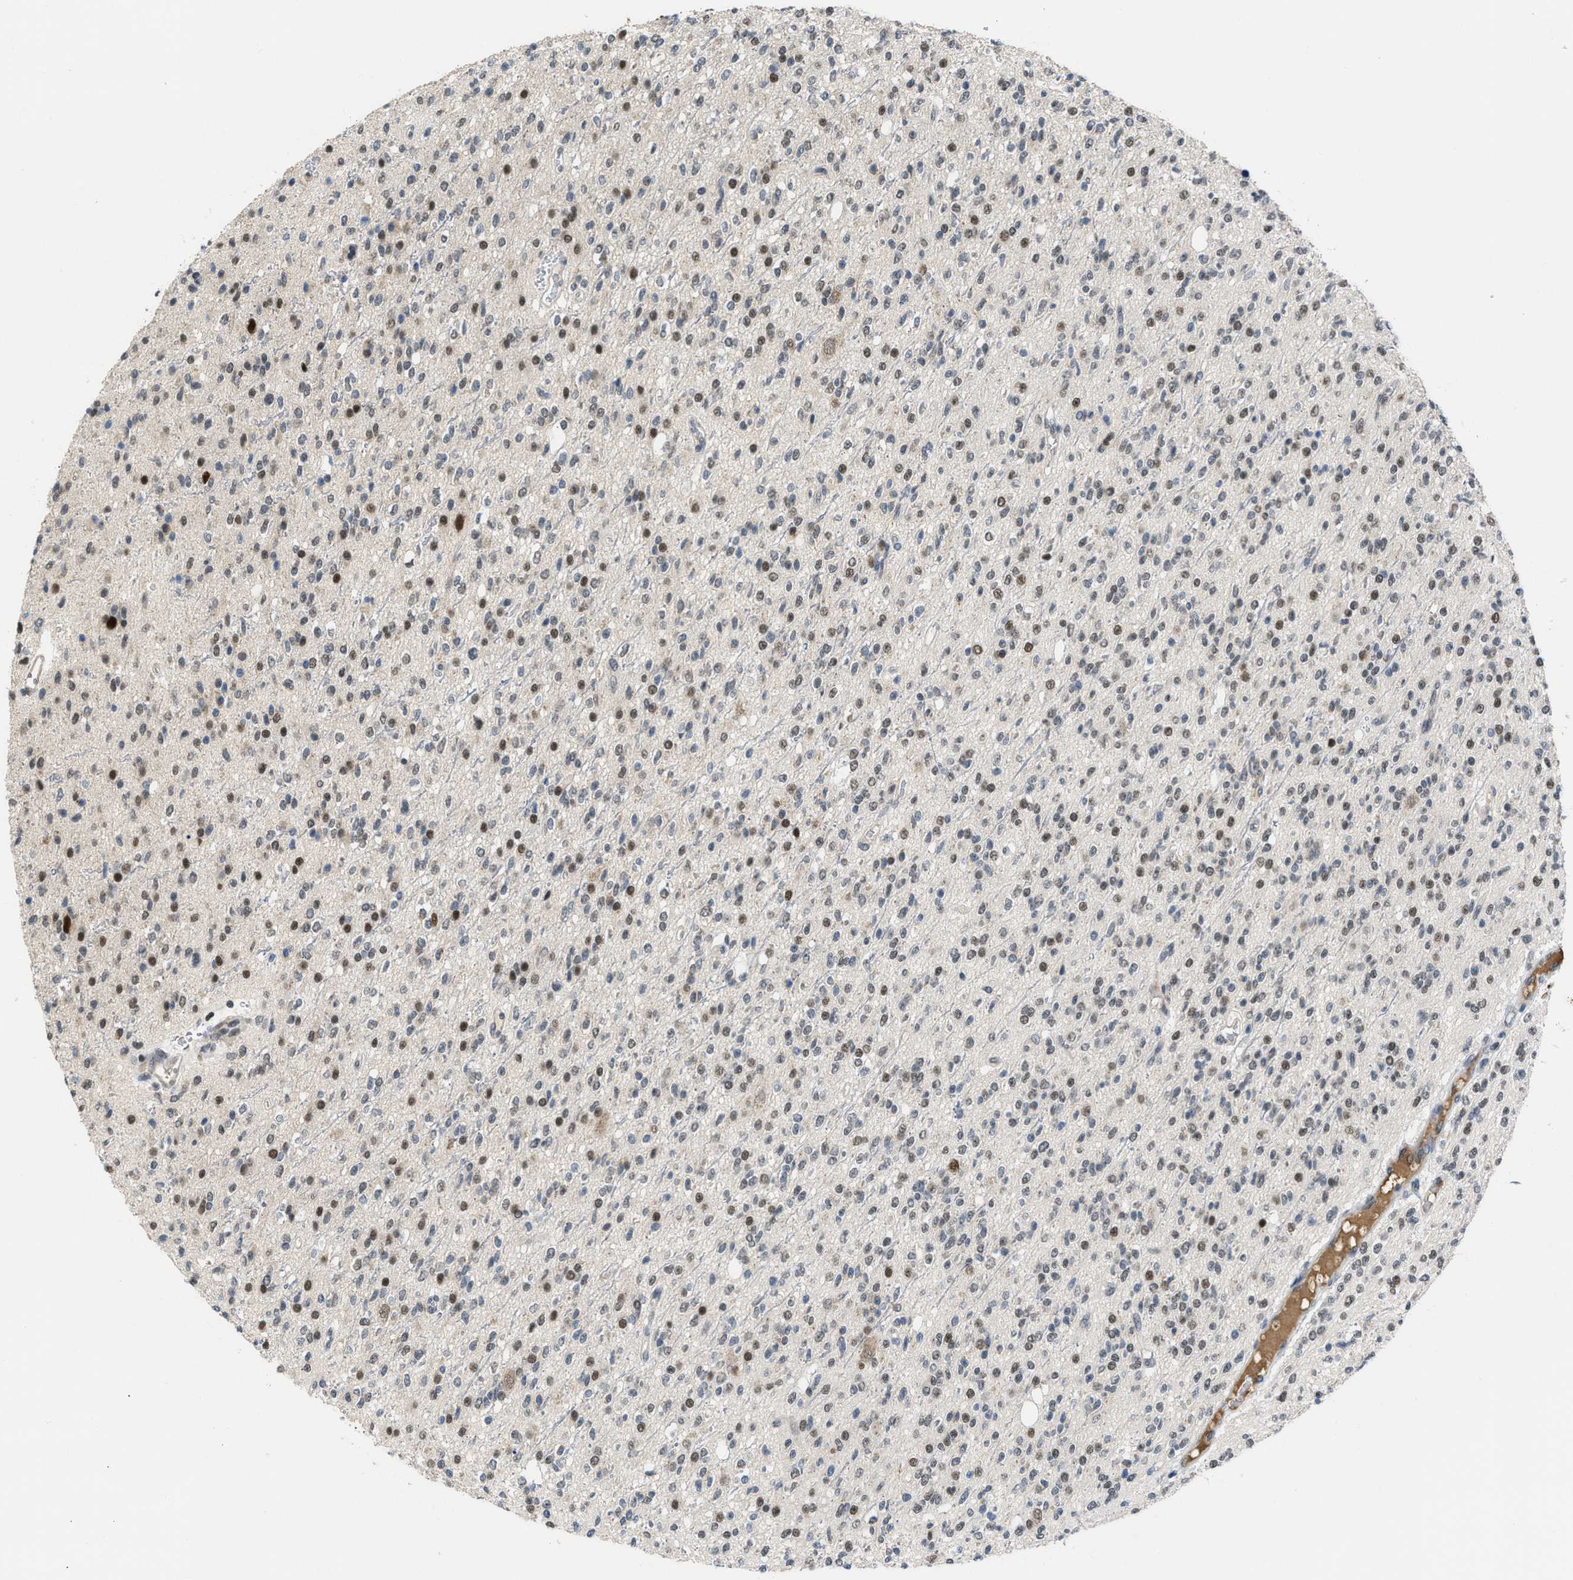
{"staining": {"intensity": "moderate", "quantity": ">75%", "location": "nuclear"}, "tissue": "glioma", "cell_type": "Tumor cells", "image_type": "cancer", "snomed": [{"axis": "morphology", "description": "Glioma, malignant, High grade"}, {"axis": "topography", "description": "Brain"}], "caption": "A micrograph of glioma stained for a protein displays moderate nuclear brown staining in tumor cells.", "gene": "TERF2IP", "patient": {"sex": "male", "age": 34}}